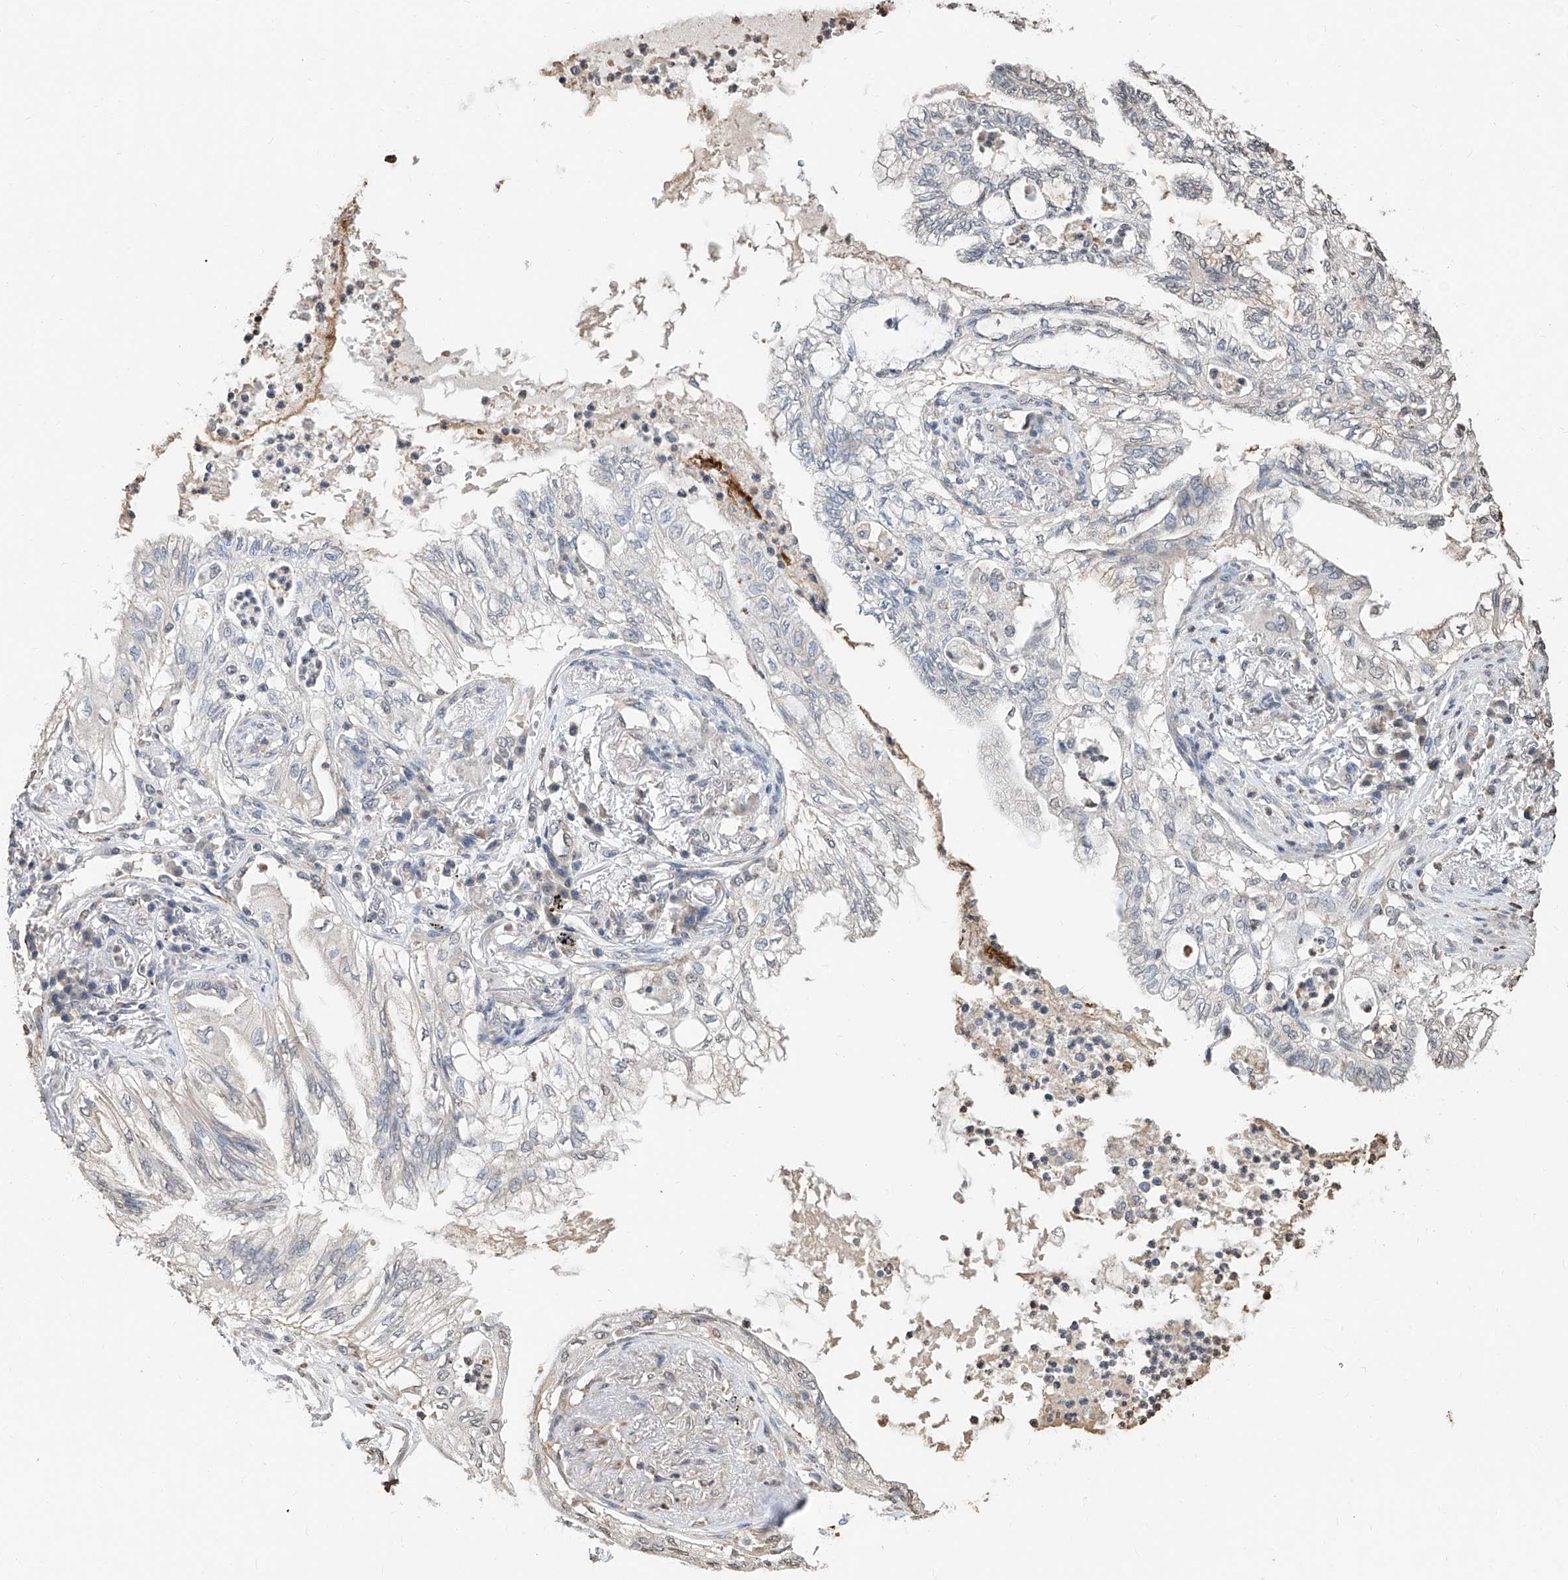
{"staining": {"intensity": "negative", "quantity": "none", "location": "none"}, "tissue": "lung cancer", "cell_type": "Tumor cells", "image_type": "cancer", "snomed": [{"axis": "morphology", "description": "Adenocarcinoma, NOS"}, {"axis": "topography", "description": "Lung"}], "caption": "There is no significant positivity in tumor cells of lung adenocarcinoma. (Stains: DAB IHC with hematoxylin counter stain, Microscopy: brightfield microscopy at high magnification).", "gene": "RP9", "patient": {"sex": "female", "age": 70}}